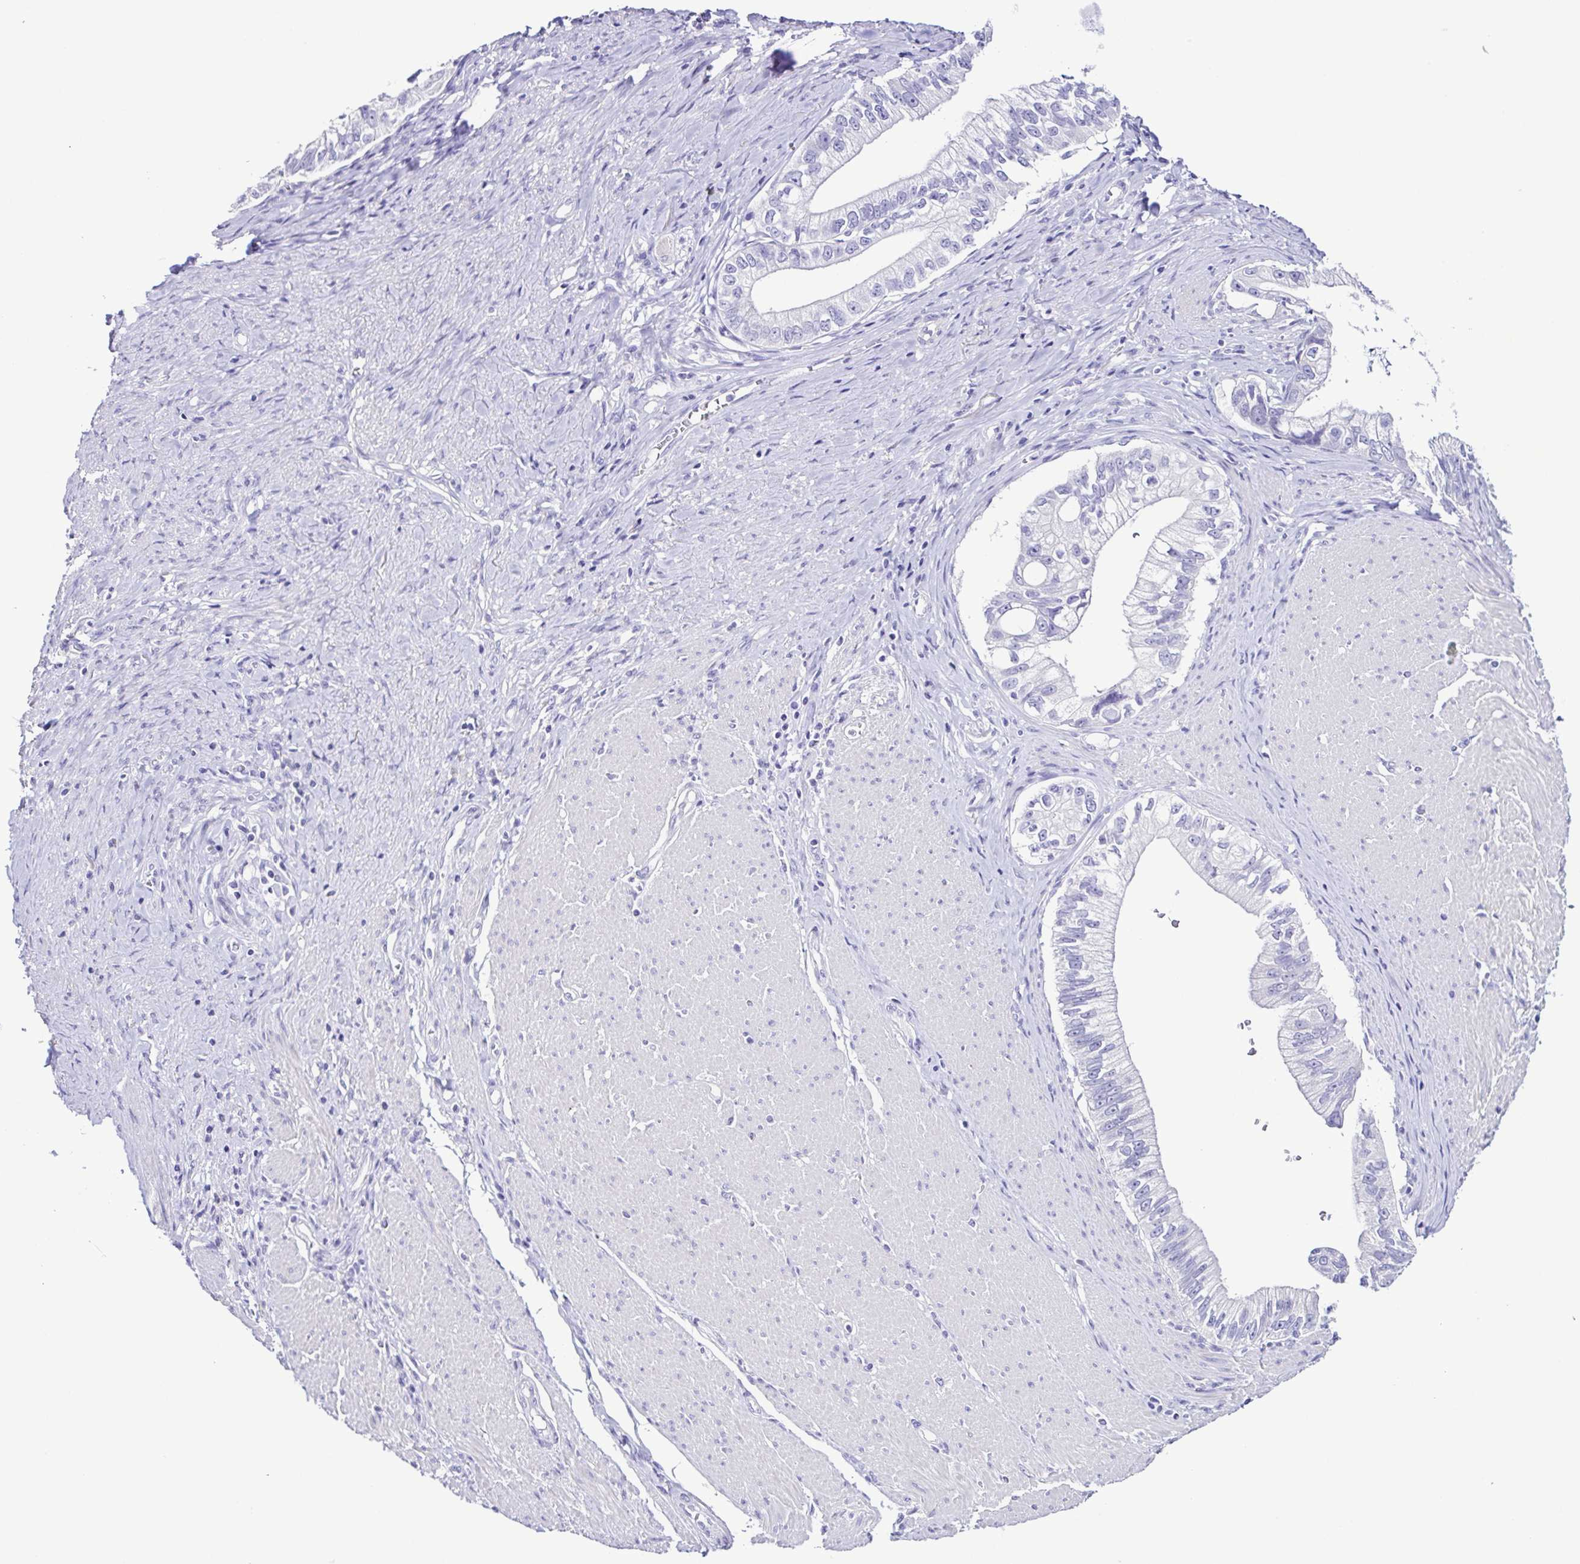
{"staining": {"intensity": "negative", "quantity": "none", "location": "none"}, "tissue": "pancreatic cancer", "cell_type": "Tumor cells", "image_type": "cancer", "snomed": [{"axis": "morphology", "description": "Adenocarcinoma, NOS"}, {"axis": "topography", "description": "Pancreas"}], "caption": "Immunohistochemistry (IHC) micrograph of human pancreatic cancer stained for a protein (brown), which displays no positivity in tumor cells.", "gene": "SRL", "patient": {"sex": "male", "age": 70}}